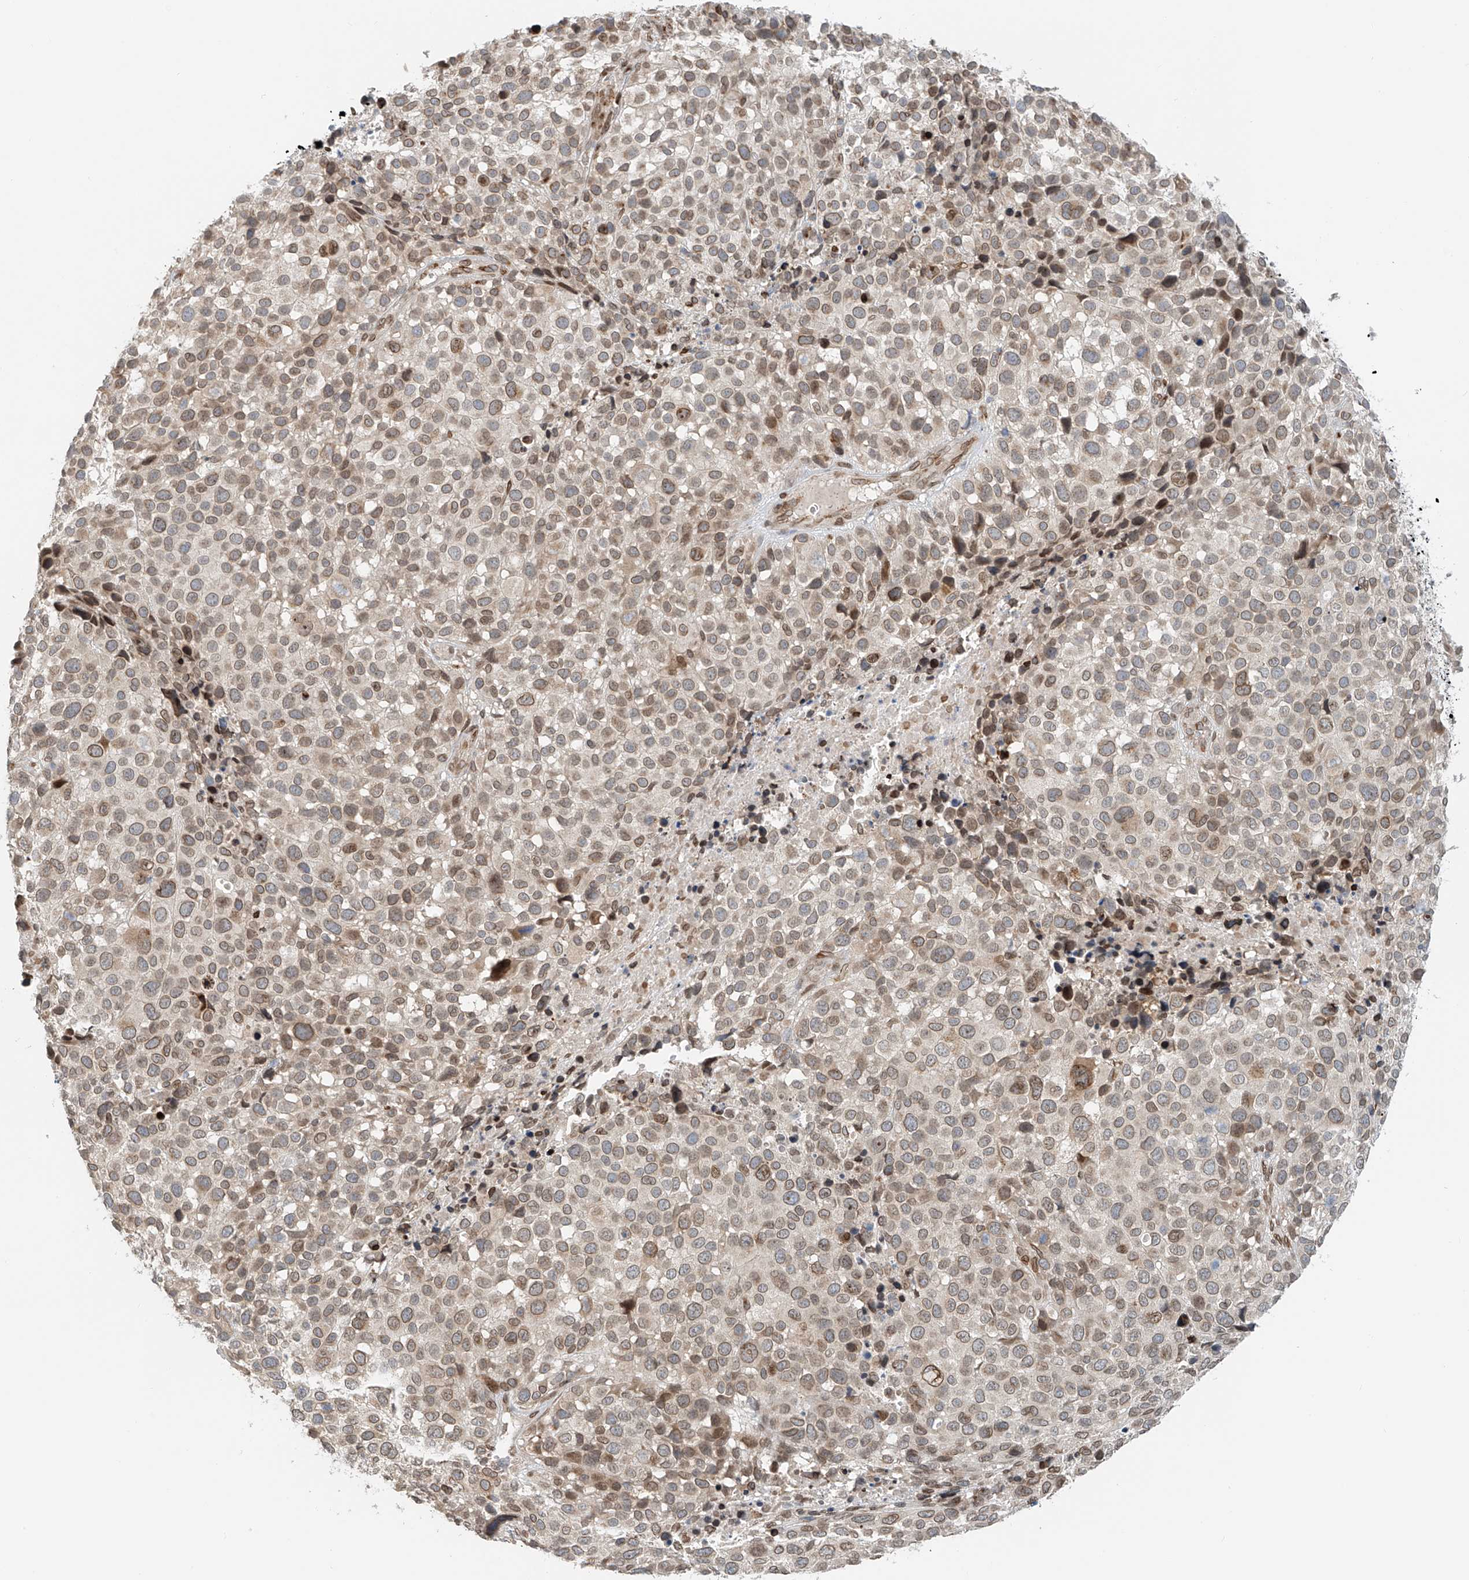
{"staining": {"intensity": "moderate", "quantity": "25%-75%", "location": "cytoplasmic/membranous,nuclear"}, "tissue": "melanoma", "cell_type": "Tumor cells", "image_type": "cancer", "snomed": [{"axis": "morphology", "description": "Malignant melanoma, NOS"}, {"axis": "topography", "description": "Skin of trunk"}], "caption": "Protein staining of malignant melanoma tissue exhibits moderate cytoplasmic/membranous and nuclear positivity in approximately 25%-75% of tumor cells.", "gene": "STARD9", "patient": {"sex": "male", "age": 71}}